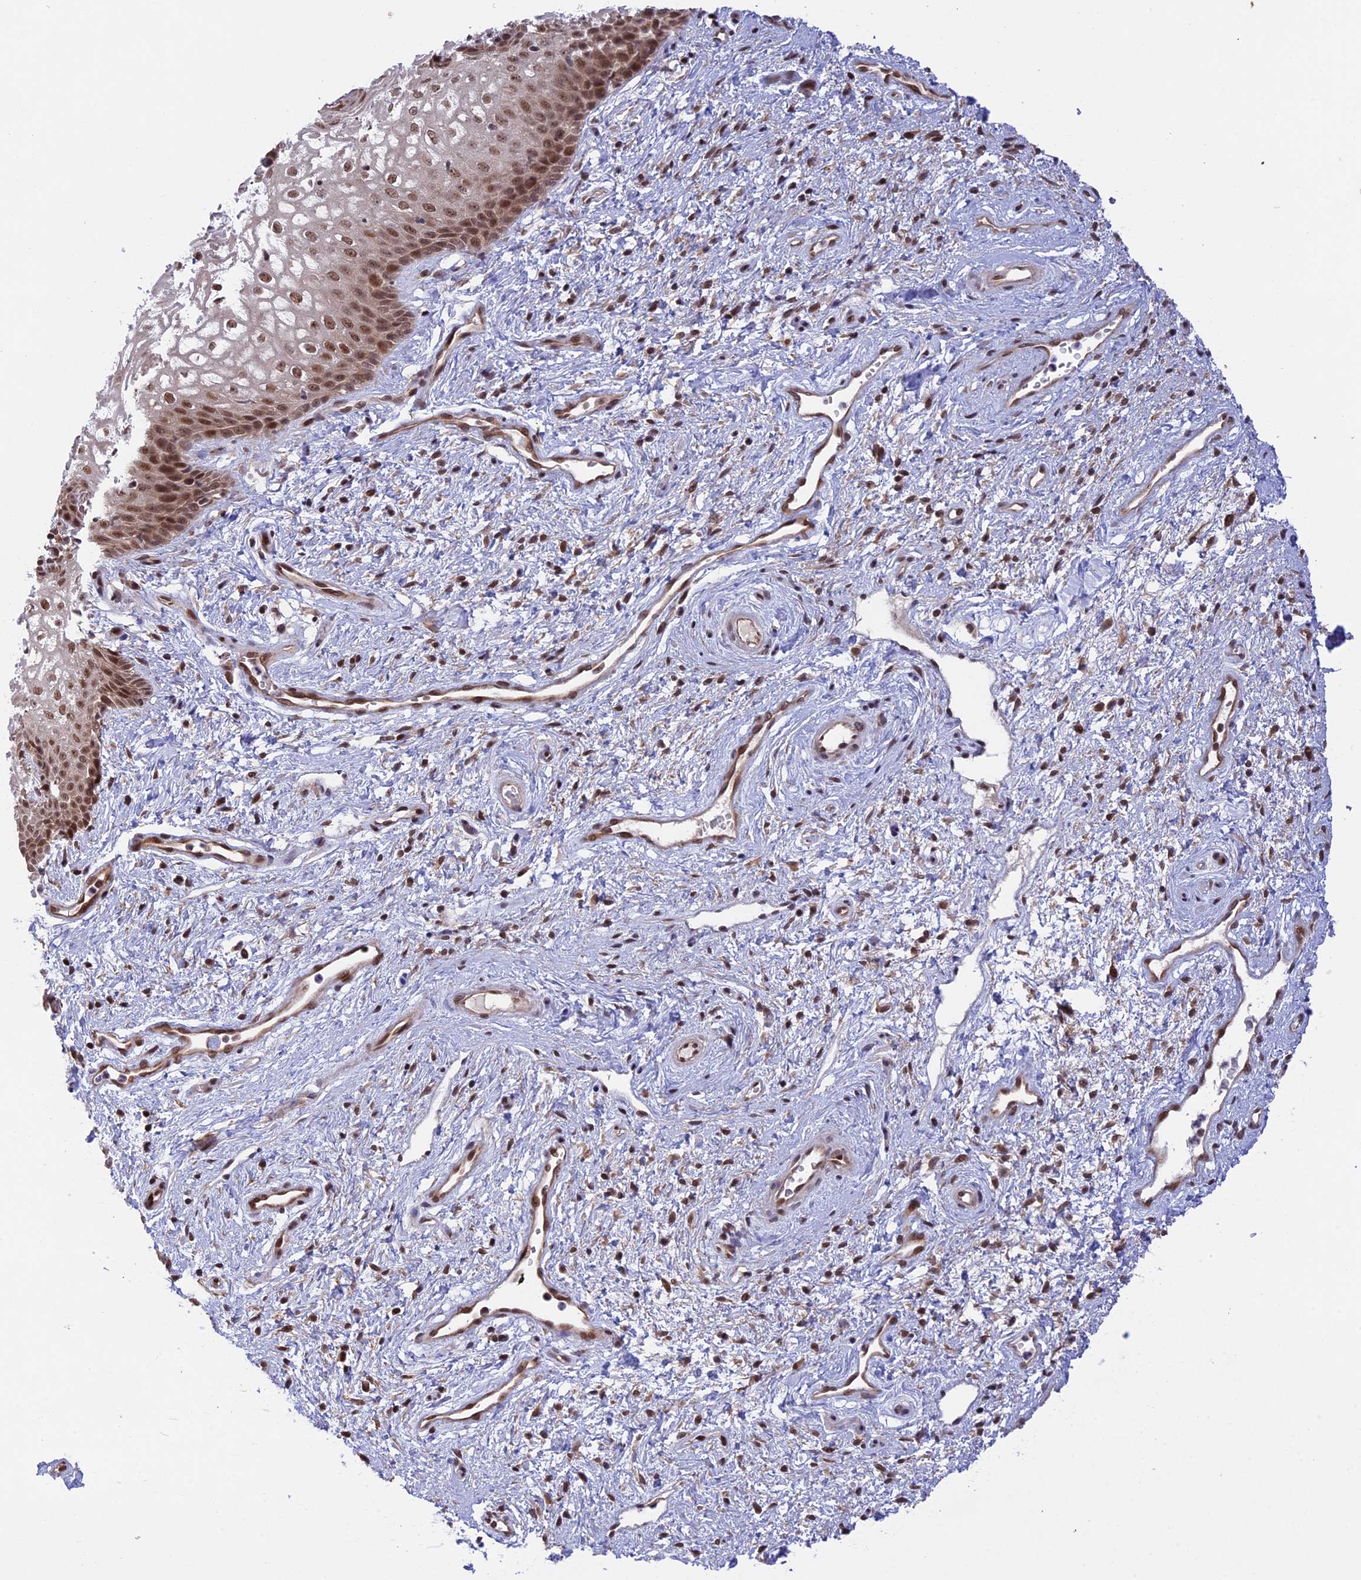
{"staining": {"intensity": "moderate", "quantity": ">75%", "location": "nuclear"}, "tissue": "vagina", "cell_type": "Squamous epithelial cells", "image_type": "normal", "snomed": [{"axis": "morphology", "description": "Normal tissue, NOS"}, {"axis": "topography", "description": "Vagina"}], "caption": "Human vagina stained with a brown dye displays moderate nuclear positive expression in about >75% of squamous epithelial cells.", "gene": "POLR2C", "patient": {"sex": "female", "age": 34}}